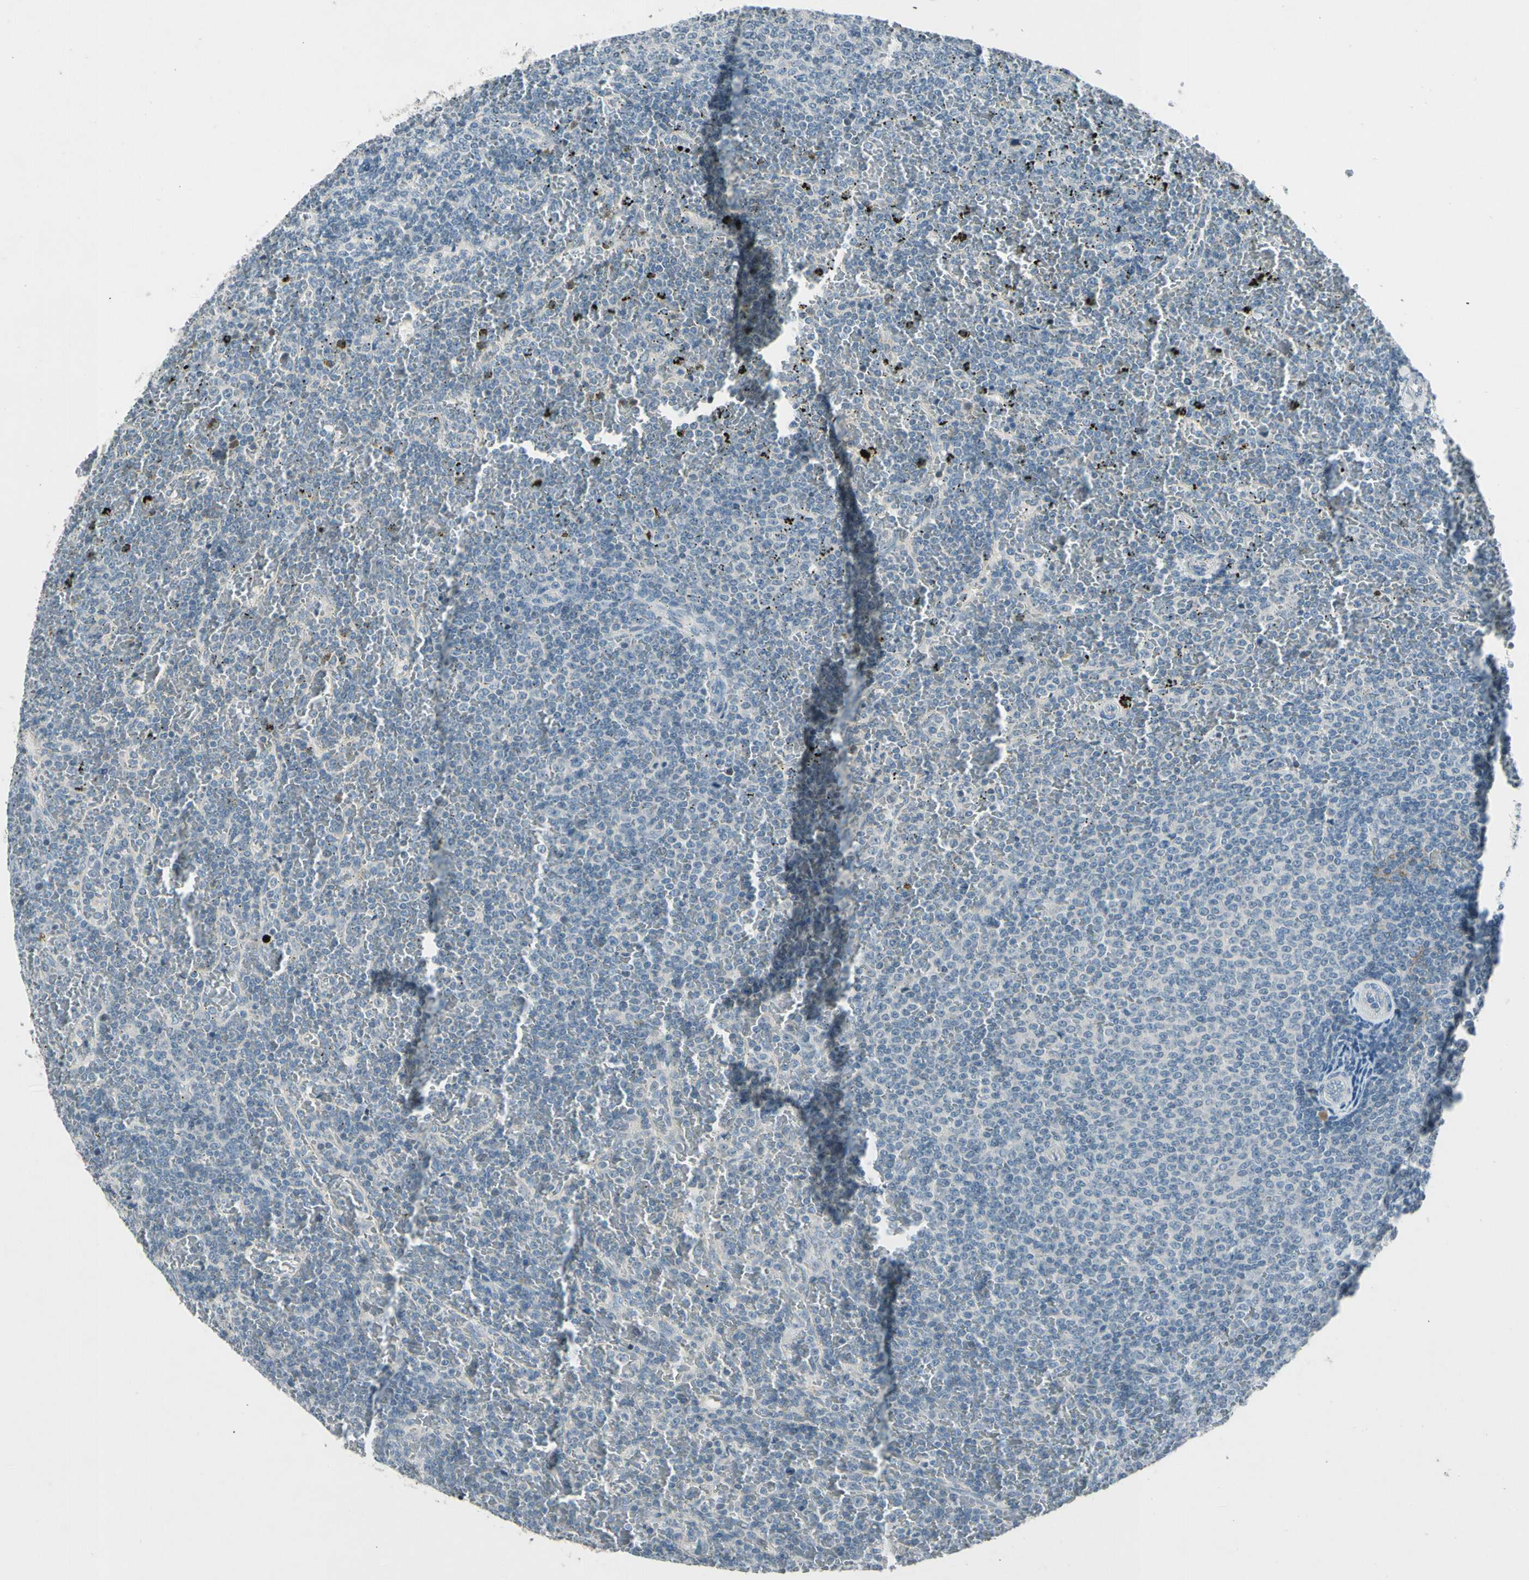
{"staining": {"intensity": "negative", "quantity": "none", "location": "none"}, "tissue": "lymphoma", "cell_type": "Tumor cells", "image_type": "cancer", "snomed": [{"axis": "morphology", "description": "Malignant lymphoma, non-Hodgkin's type, Low grade"}, {"axis": "topography", "description": "Spleen"}], "caption": "High magnification brightfield microscopy of low-grade malignant lymphoma, non-Hodgkin's type stained with DAB (brown) and counterstained with hematoxylin (blue): tumor cells show no significant expression. (Stains: DAB immunohistochemistry with hematoxylin counter stain, Microscopy: brightfield microscopy at high magnification).", "gene": "PDPN", "patient": {"sex": "female", "age": 77}}